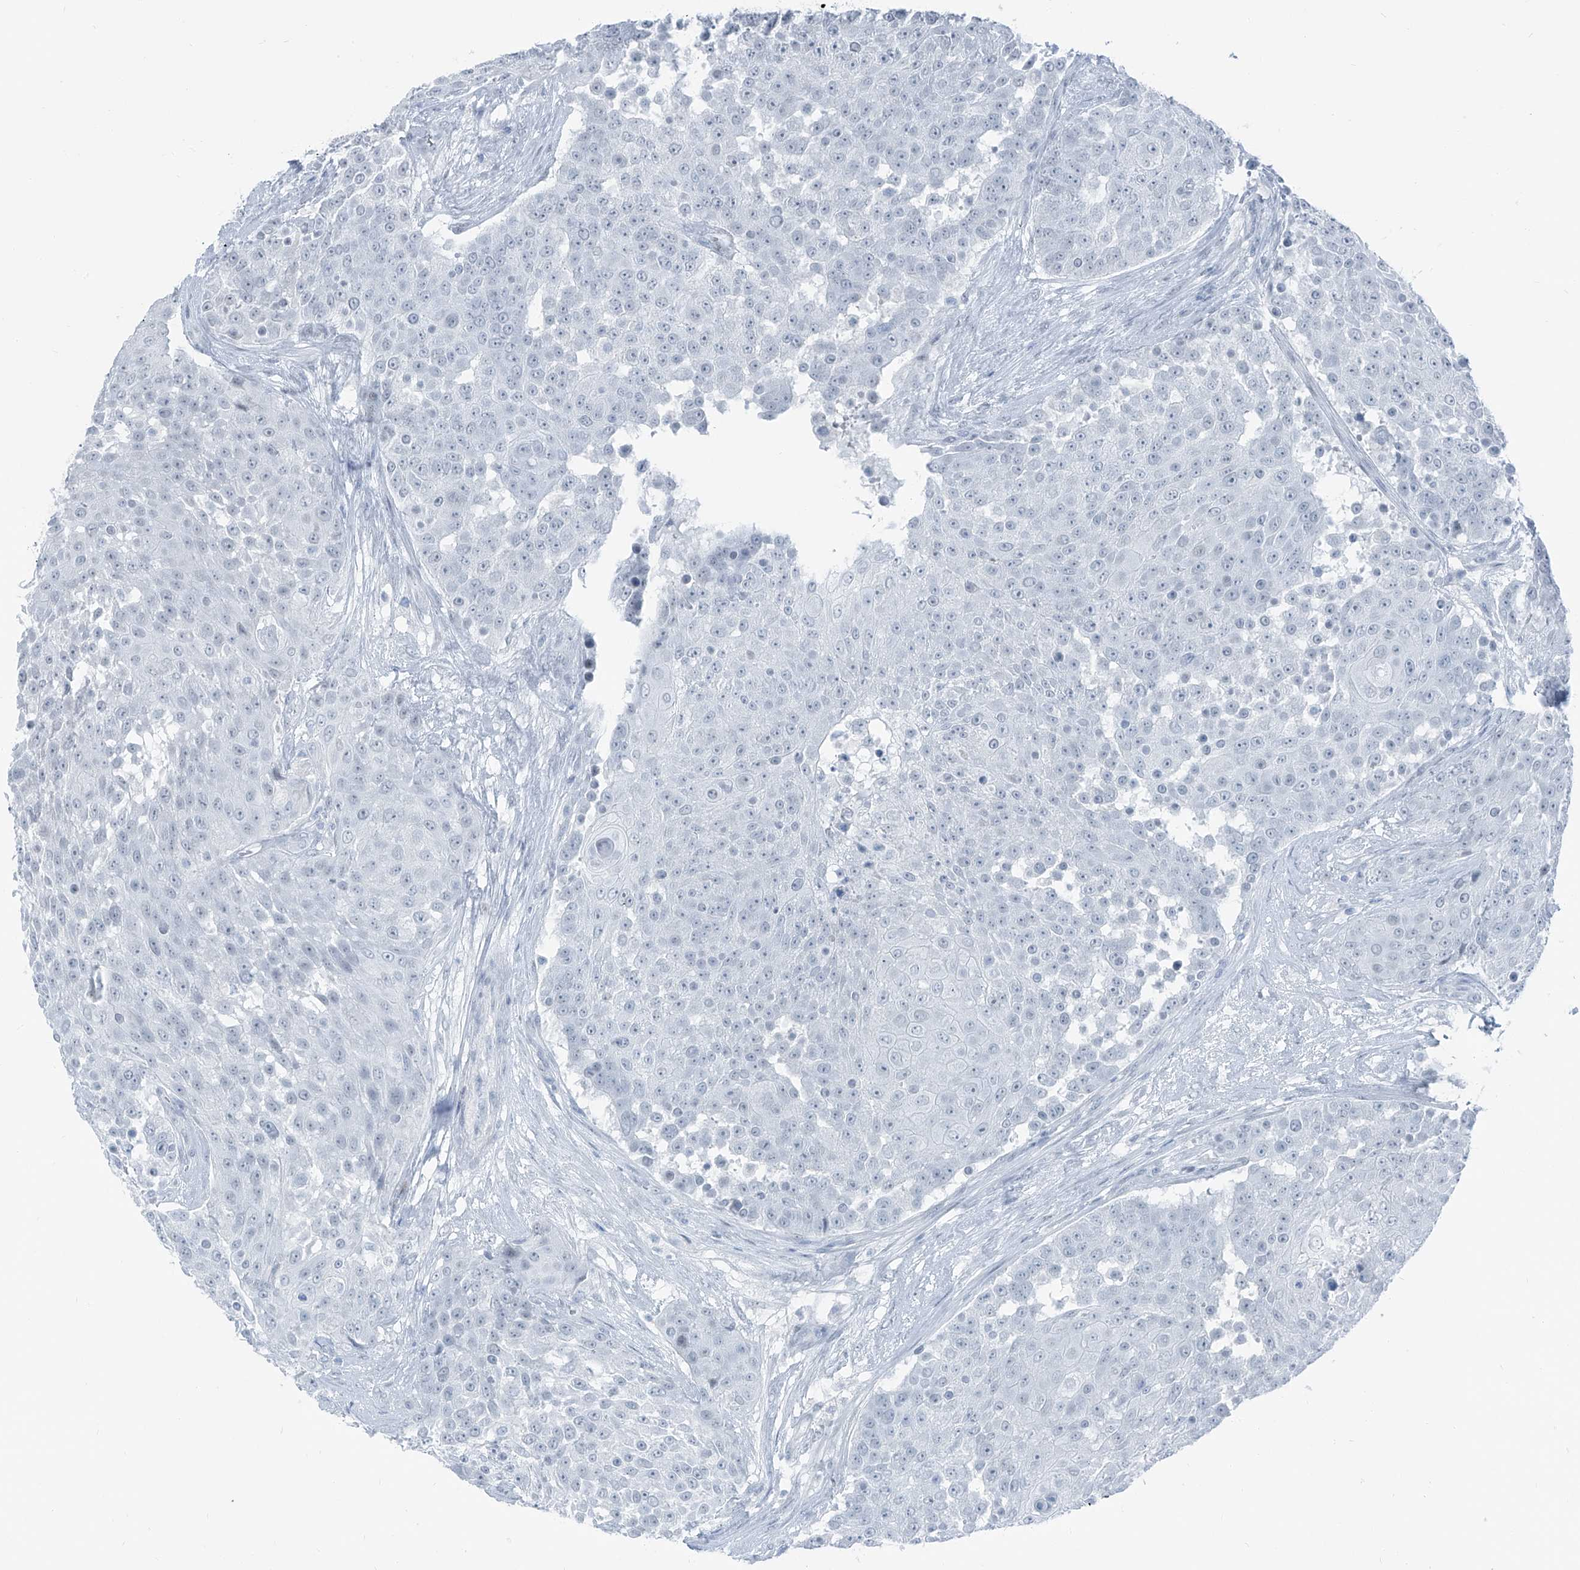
{"staining": {"intensity": "negative", "quantity": "none", "location": "none"}, "tissue": "urothelial cancer", "cell_type": "Tumor cells", "image_type": "cancer", "snomed": [{"axis": "morphology", "description": "Urothelial carcinoma, High grade"}, {"axis": "topography", "description": "Urinary bladder"}], "caption": "This is an IHC image of urothelial cancer. There is no expression in tumor cells.", "gene": "RGN", "patient": {"sex": "female", "age": 63}}